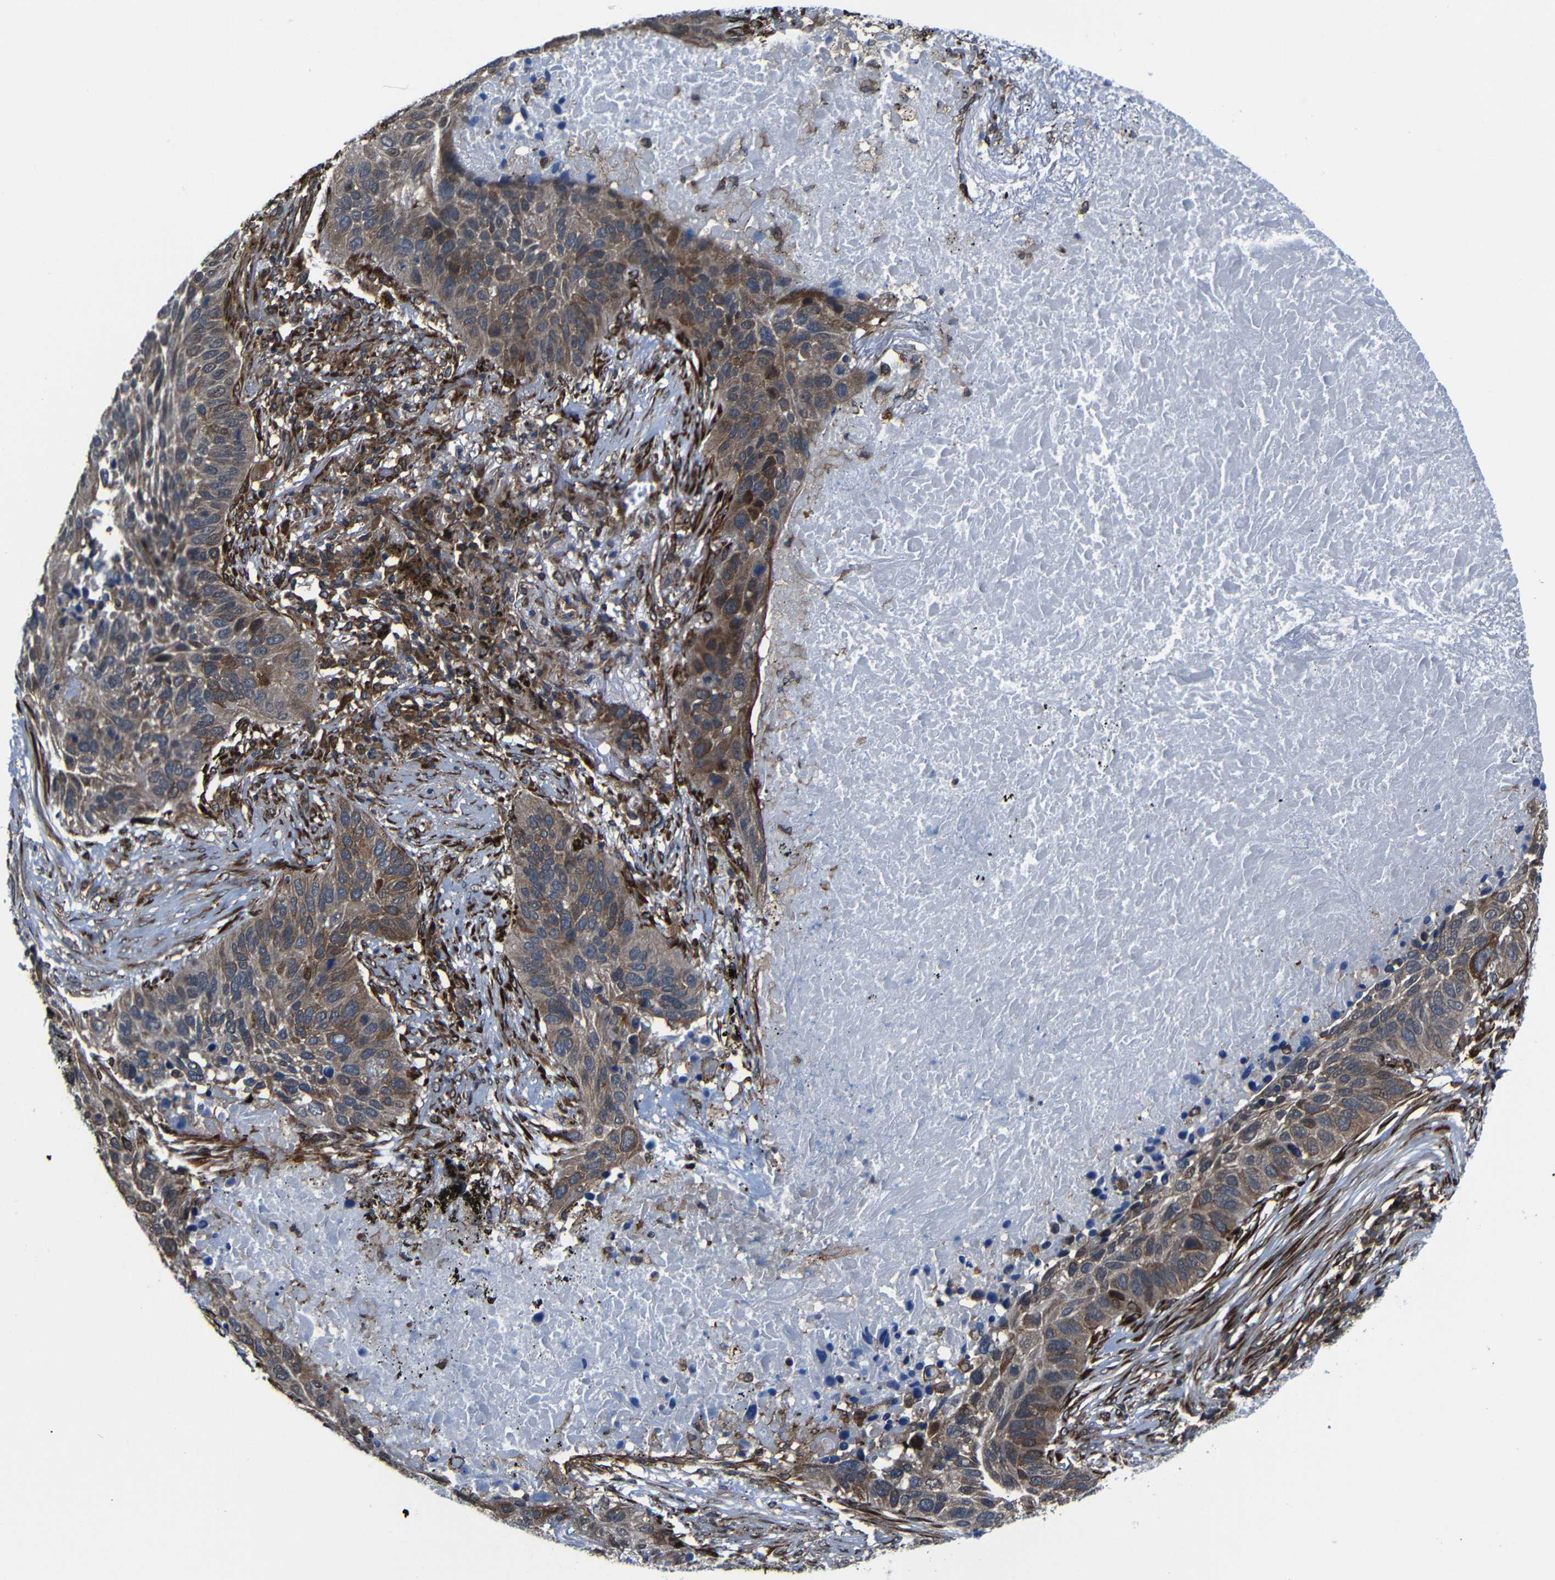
{"staining": {"intensity": "strong", "quantity": "<25%", "location": "cytoplasmic/membranous"}, "tissue": "lung cancer", "cell_type": "Tumor cells", "image_type": "cancer", "snomed": [{"axis": "morphology", "description": "Squamous cell carcinoma, NOS"}, {"axis": "topography", "description": "Lung"}], "caption": "High-power microscopy captured an immunohistochemistry (IHC) histopathology image of lung cancer, revealing strong cytoplasmic/membranous positivity in about <25% of tumor cells.", "gene": "KIAA0513", "patient": {"sex": "male", "age": 57}}